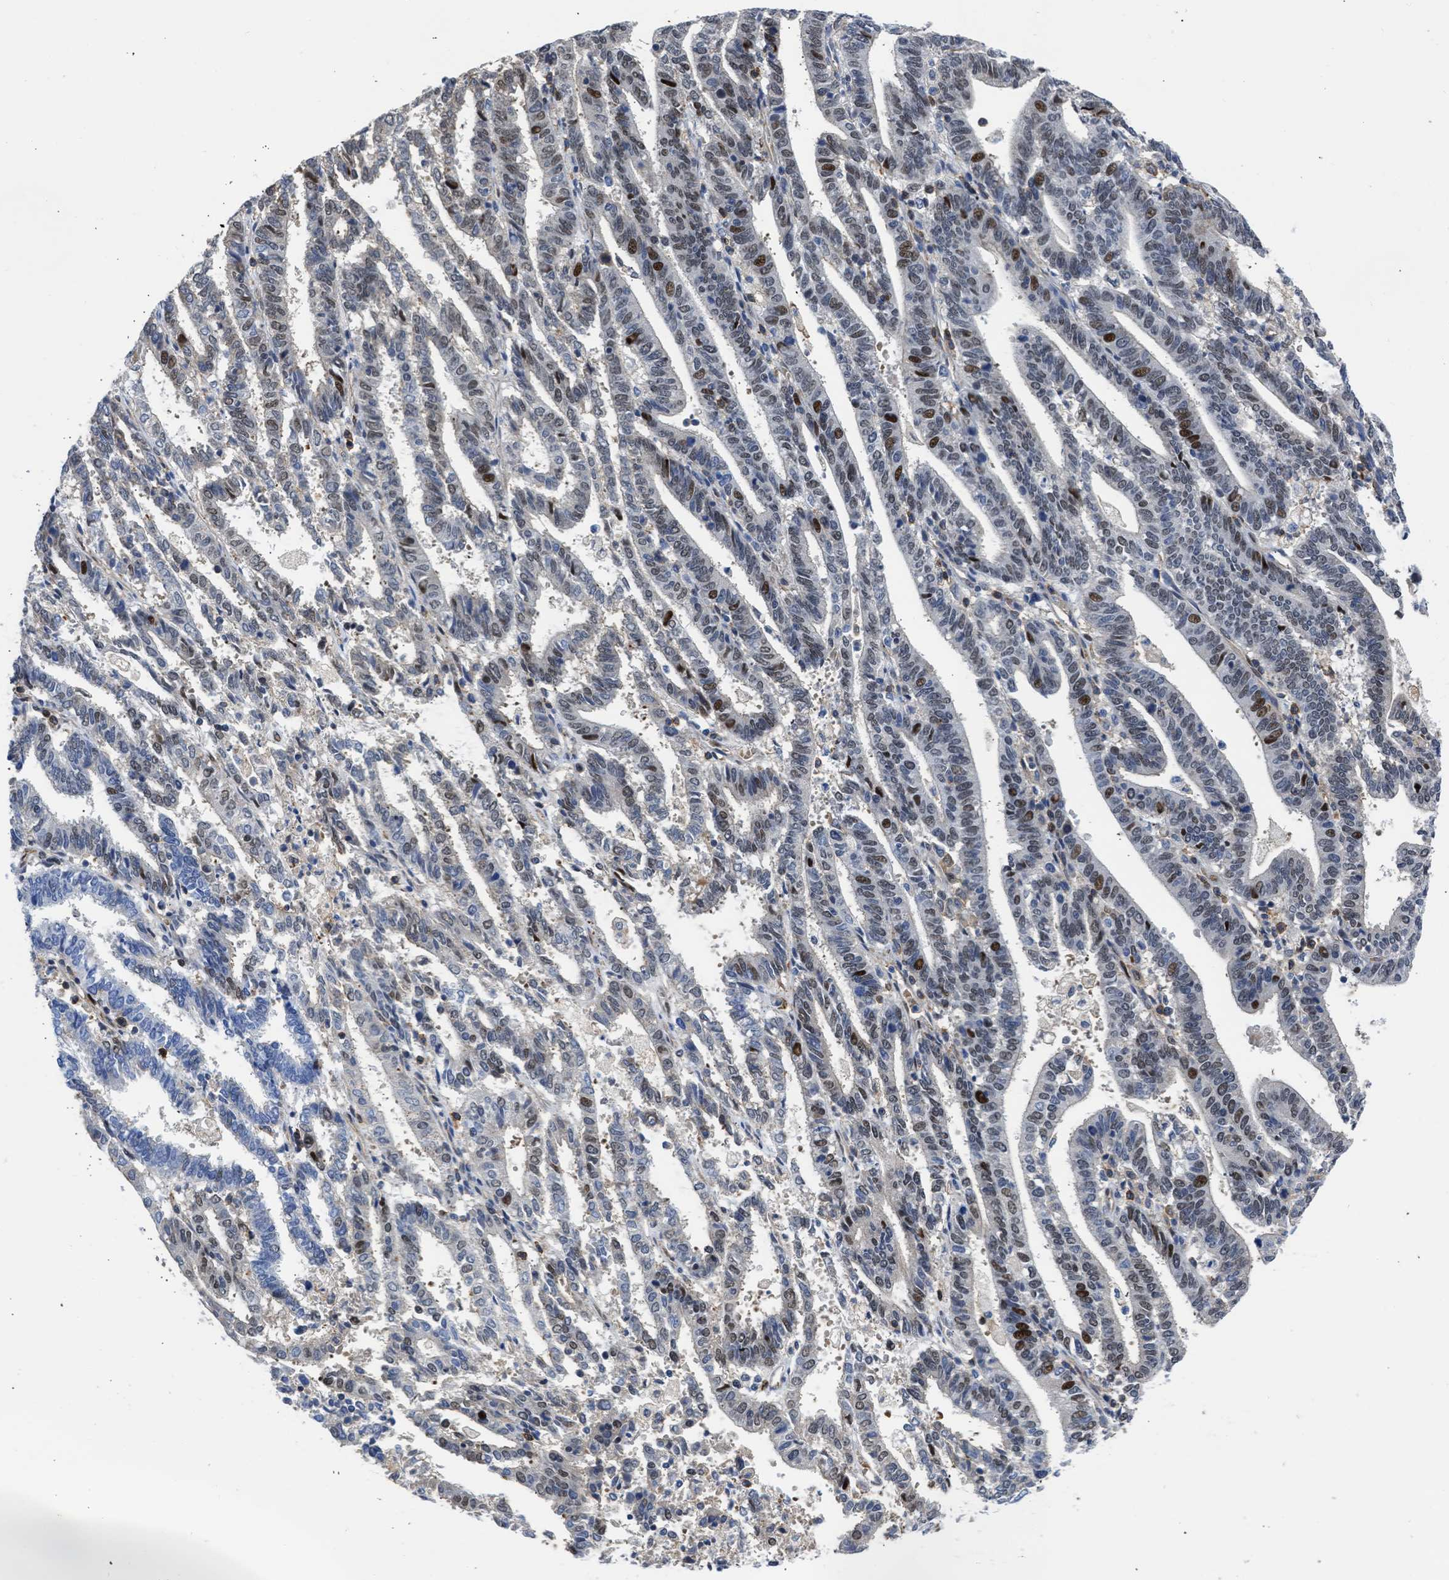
{"staining": {"intensity": "strong", "quantity": "25%-75%", "location": "nuclear"}, "tissue": "endometrial cancer", "cell_type": "Tumor cells", "image_type": "cancer", "snomed": [{"axis": "morphology", "description": "Adenocarcinoma, NOS"}, {"axis": "topography", "description": "Uterus"}], "caption": "Protein analysis of endometrial adenocarcinoma tissue shows strong nuclear expression in about 25%-75% of tumor cells.", "gene": "MAS1L", "patient": {"sex": "female", "age": 83}}